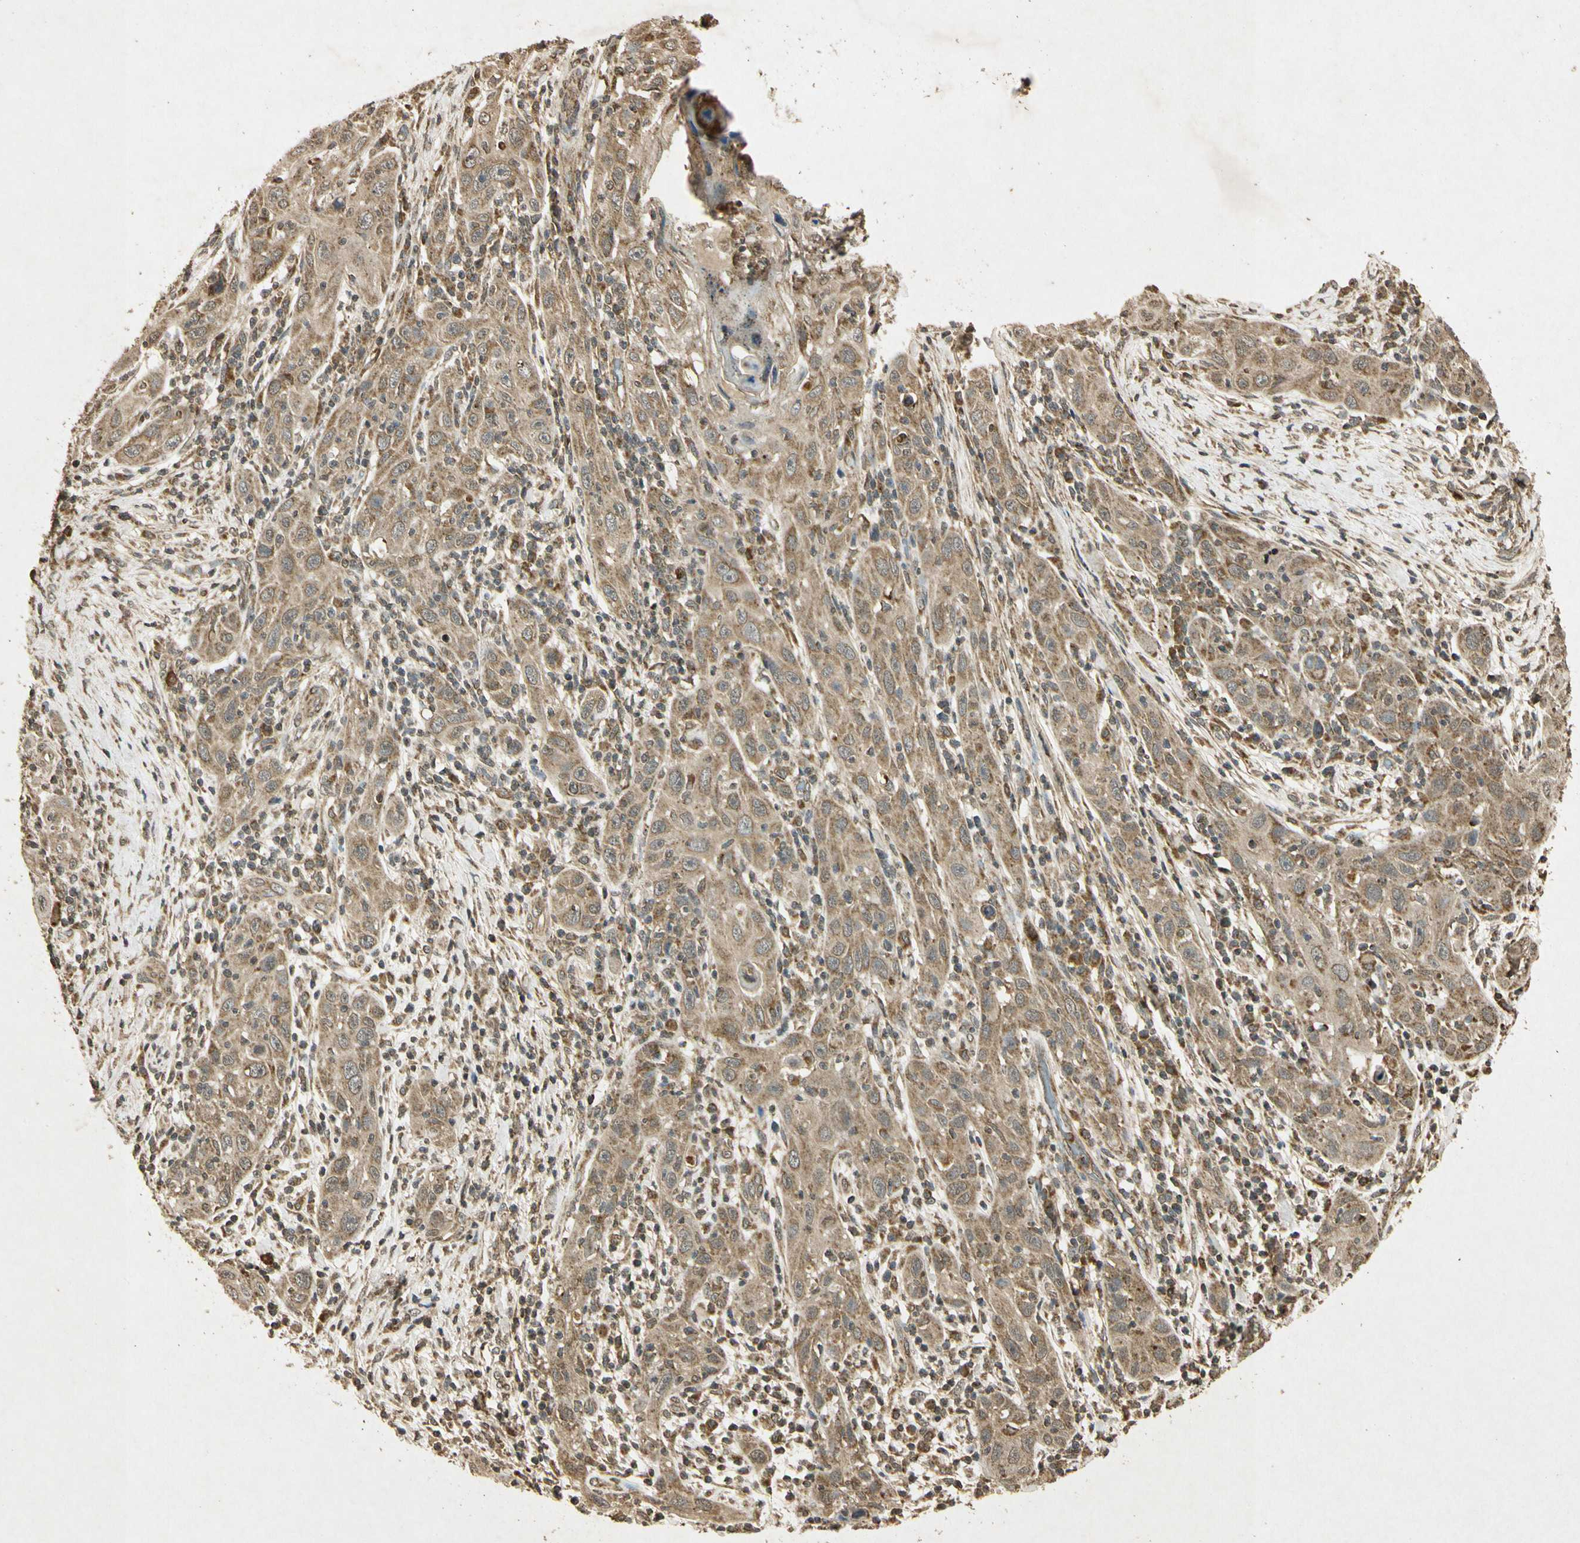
{"staining": {"intensity": "moderate", "quantity": "25%-75%", "location": "cytoplasmic/membranous"}, "tissue": "skin cancer", "cell_type": "Tumor cells", "image_type": "cancer", "snomed": [{"axis": "morphology", "description": "Squamous cell carcinoma, NOS"}, {"axis": "topography", "description": "Skin"}], "caption": "Skin squamous cell carcinoma stained with a protein marker displays moderate staining in tumor cells.", "gene": "PRDX3", "patient": {"sex": "female", "age": 88}}